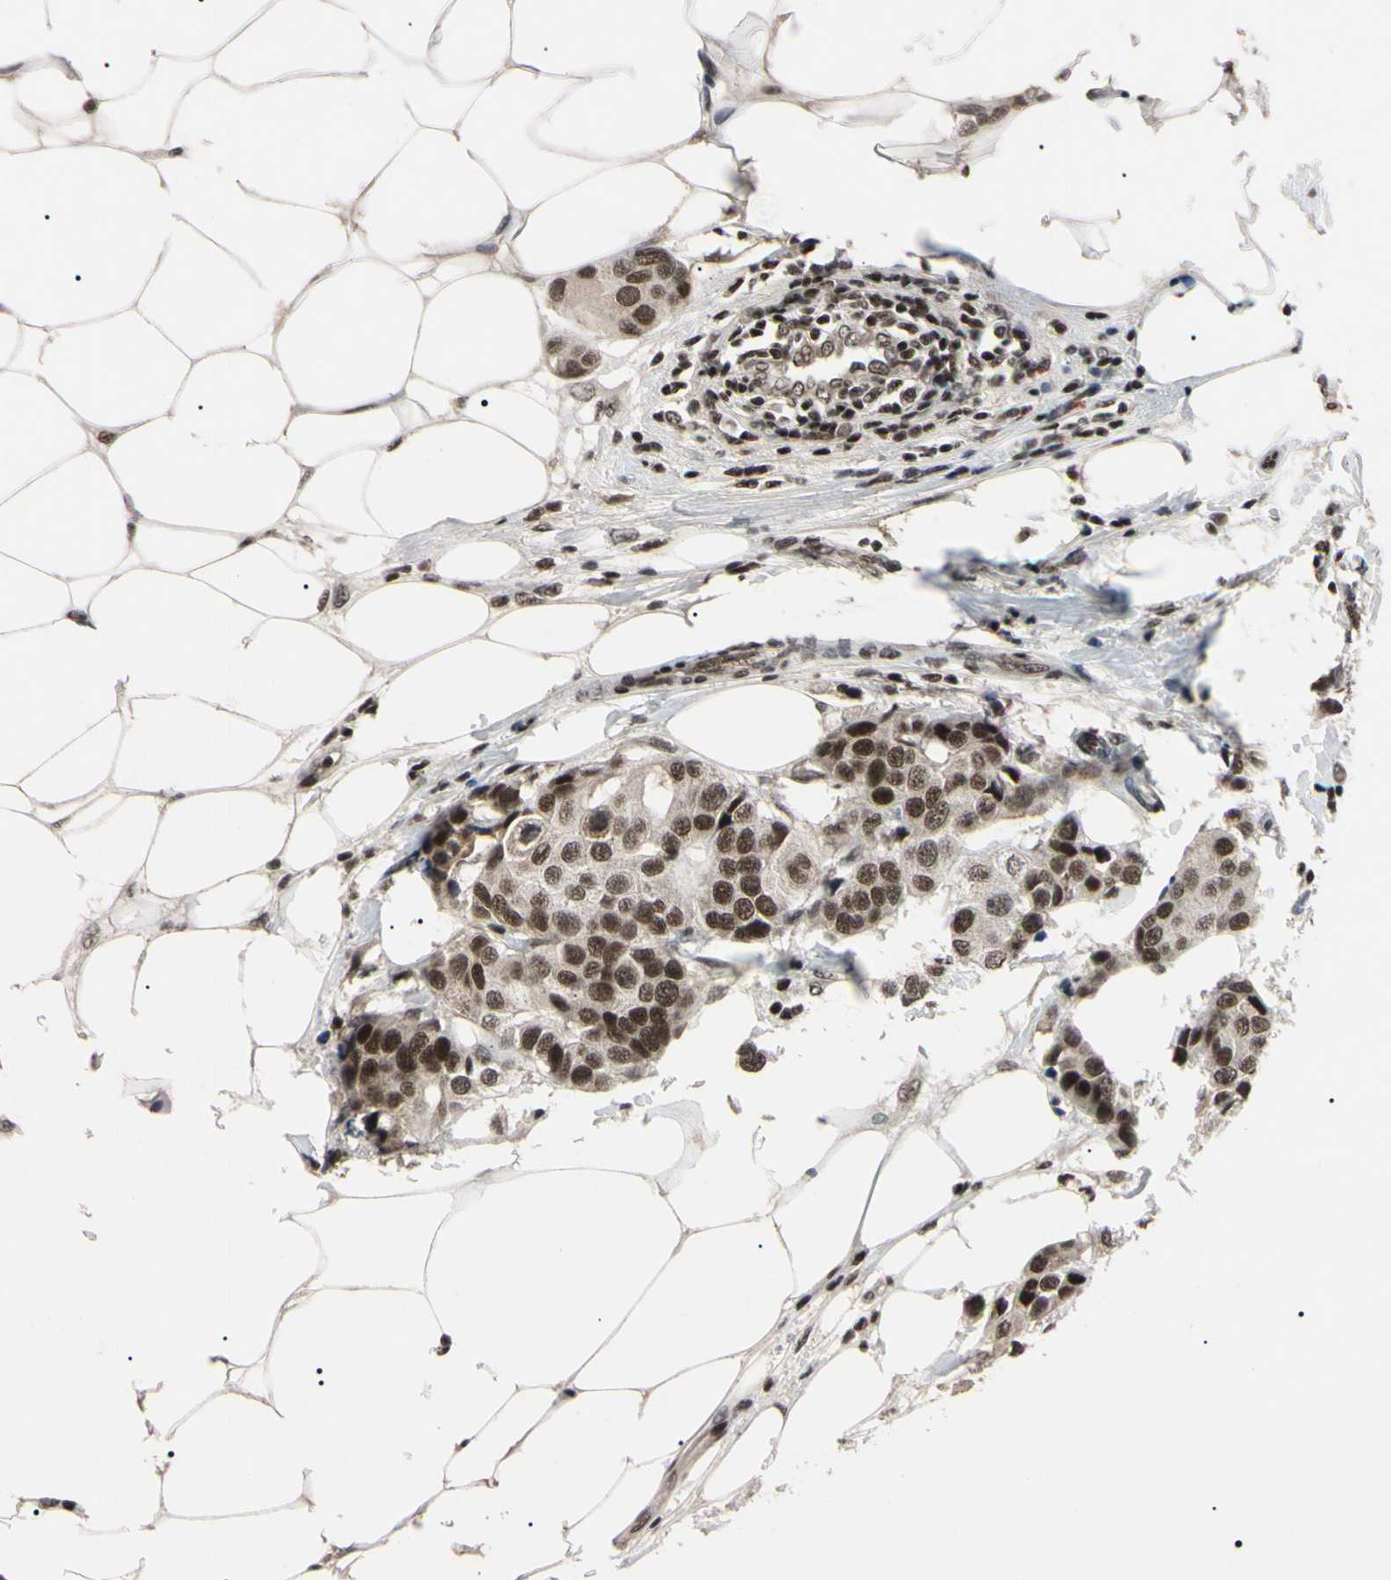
{"staining": {"intensity": "moderate", "quantity": ">75%", "location": "nuclear"}, "tissue": "breast cancer", "cell_type": "Tumor cells", "image_type": "cancer", "snomed": [{"axis": "morphology", "description": "Normal tissue, NOS"}, {"axis": "morphology", "description": "Duct carcinoma"}, {"axis": "topography", "description": "Breast"}], "caption": "The image displays staining of breast cancer, revealing moderate nuclear protein staining (brown color) within tumor cells.", "gene": "YY1", "patient": {"sex": "female", "age": 39}}